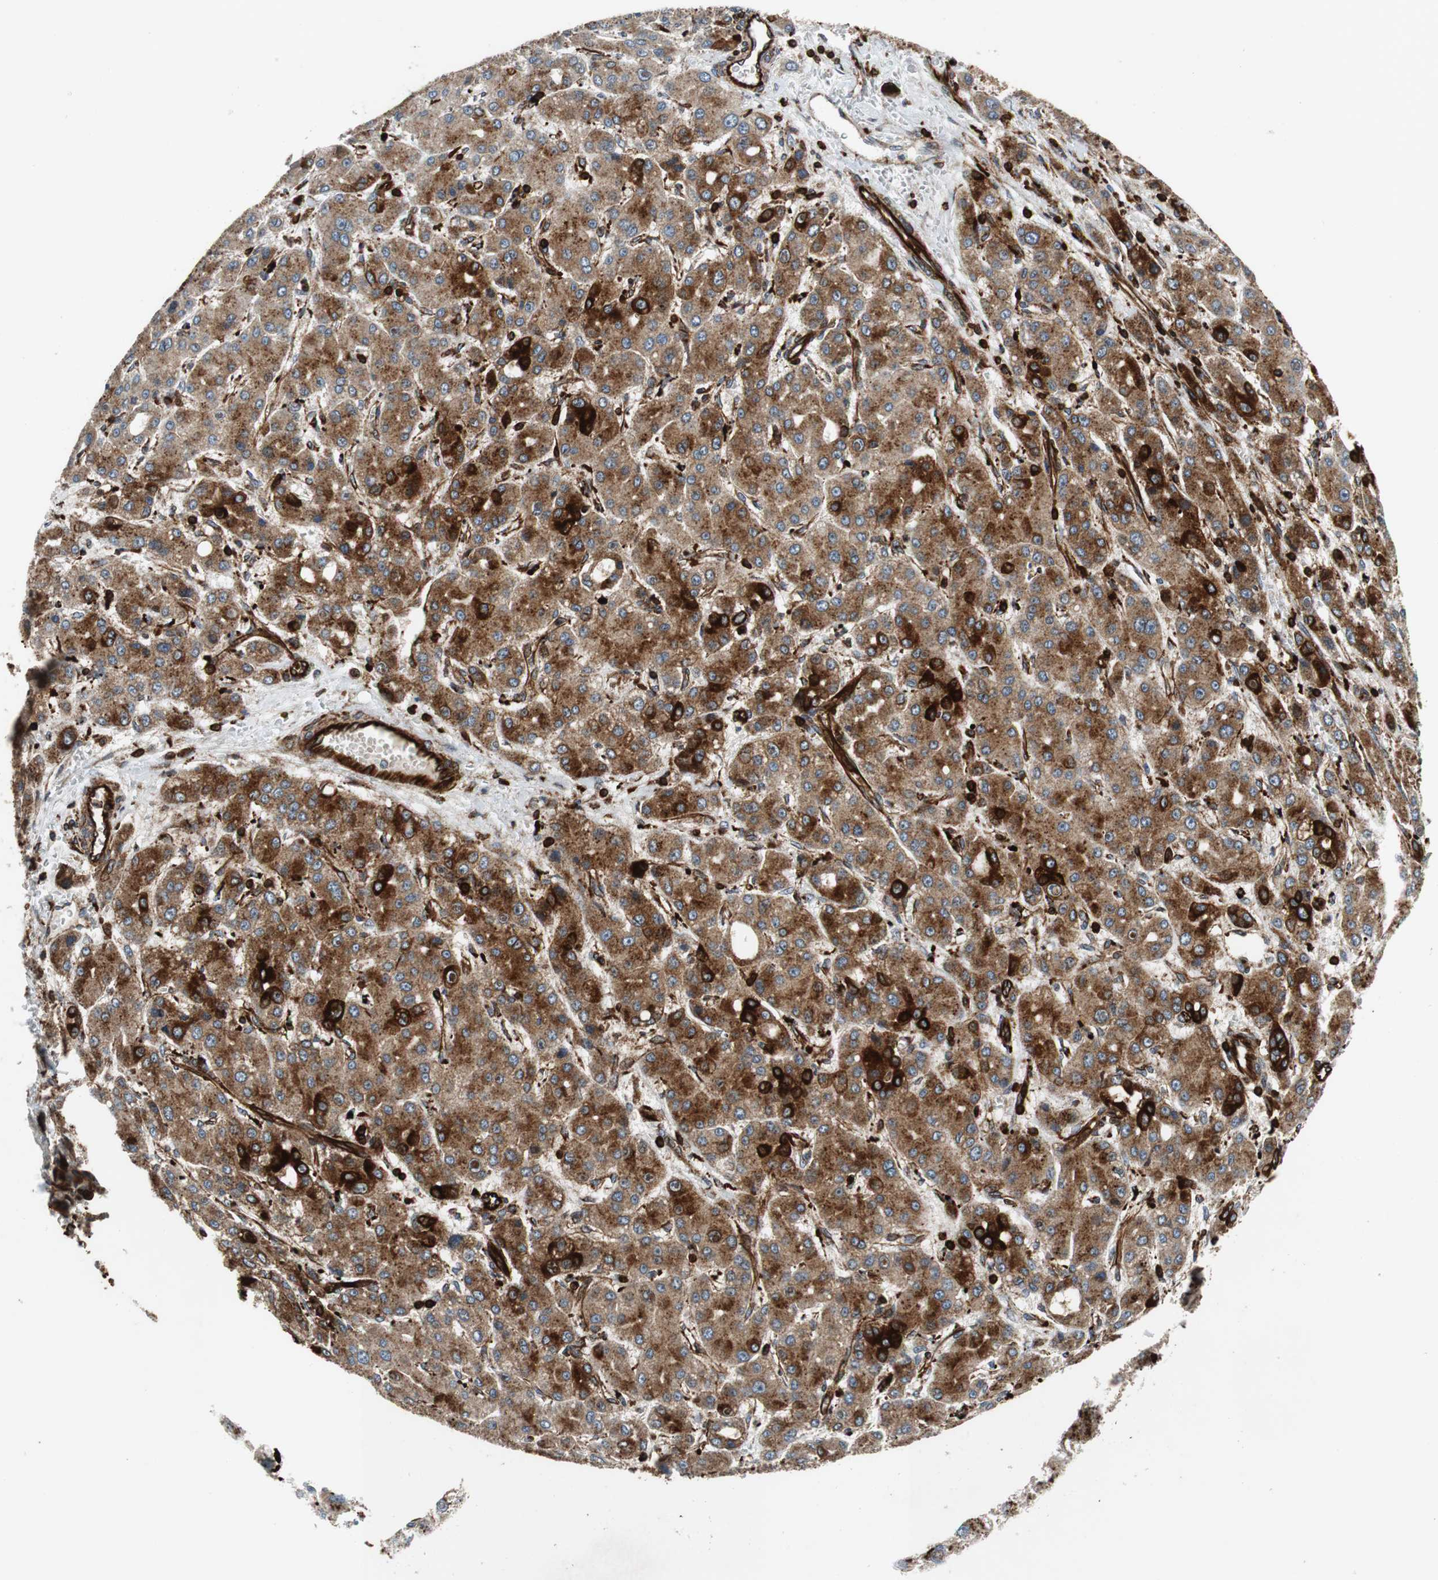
{"staining": {"intensity": "strong", "quantity": ">75%", "location": "cytoplasmic/membranous"}, "tissue": "liver cancer", "cell_type": "Tumor cells", "image_type": "cancer", "snomed": [{"axis": "morphology", "description": "Carcinoma, Hepatocellular, NOS"}, {"axis": "topography", "description": "Liver"}], "caption": "An immunohistochemistry histopathology image of tumor tissue is shown. Protein staining in brown shows strong cytoplasmic/membranous positivity in hepatocellular carcinoma (liver) within tumor cells. (Stains: DAB (3,3'-diaminobenzidine) in brown, nuclei in blue, Microscopy: brightfield microscopy at high magnification).", "gene": "TUBA4A", "patient": {"sex": "male", "age": 55}}